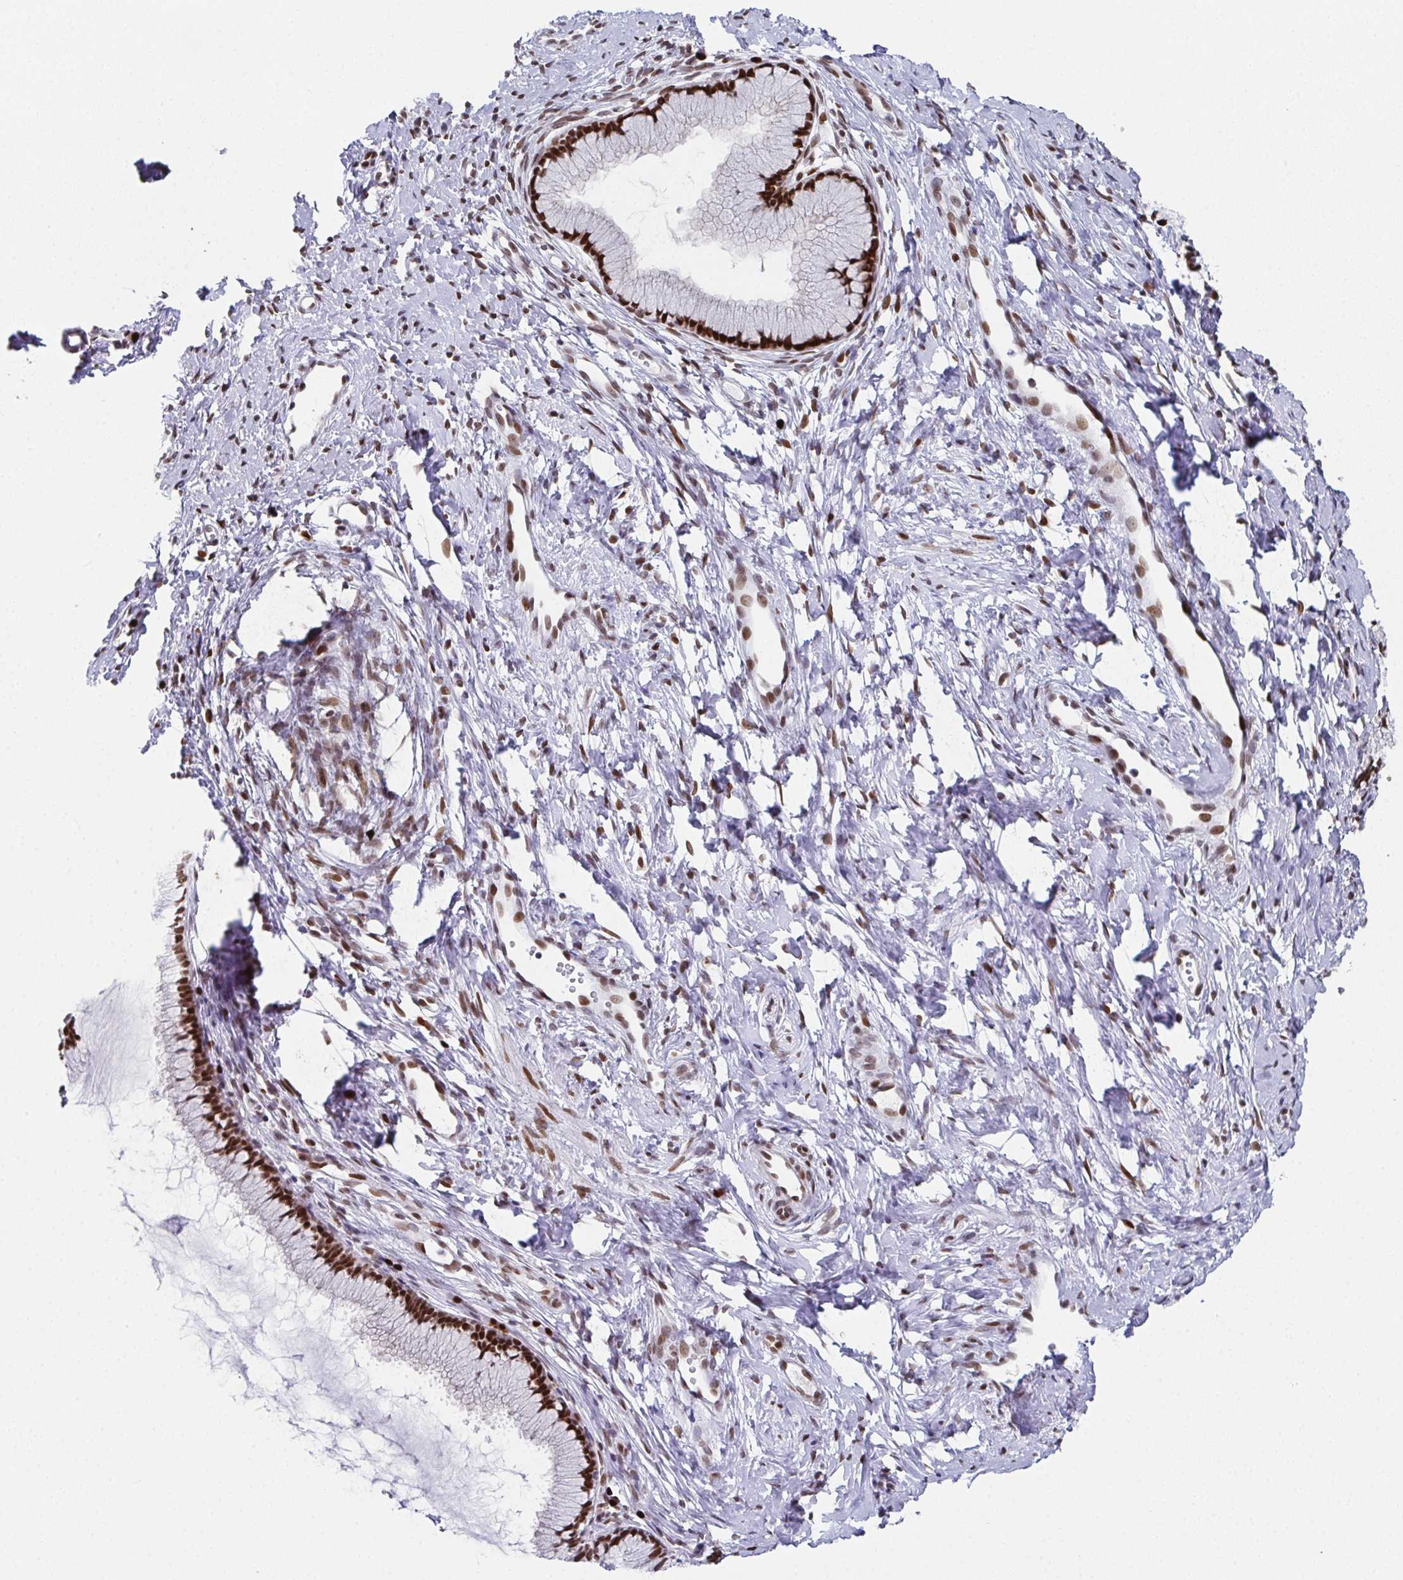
{"staining": {"intensity": "strong", "quantity": ">75%", "location": "nuclear"}, "tissue": "cervix", "cell_type": "Glandular cells", "image_type": "normal", "snomed": [{"axis": "morphology", "description": "Normal tissue, NOS"}, {"axis": "topography", "description": "Cervix"}], "caption": "Protein expression by immunohistochemistry (IHC) reveals strong nuclear positivity in about >75% of glandular cells in unremarkable cervix. The protein is stained brown, and the nuclei are stained in blue (DAB (3,3'-diaminobenzidine) IHC with brightfield microscopy, high magnification).", "gene": "RB1", "patient": {"sex": "female", "age": 40}}